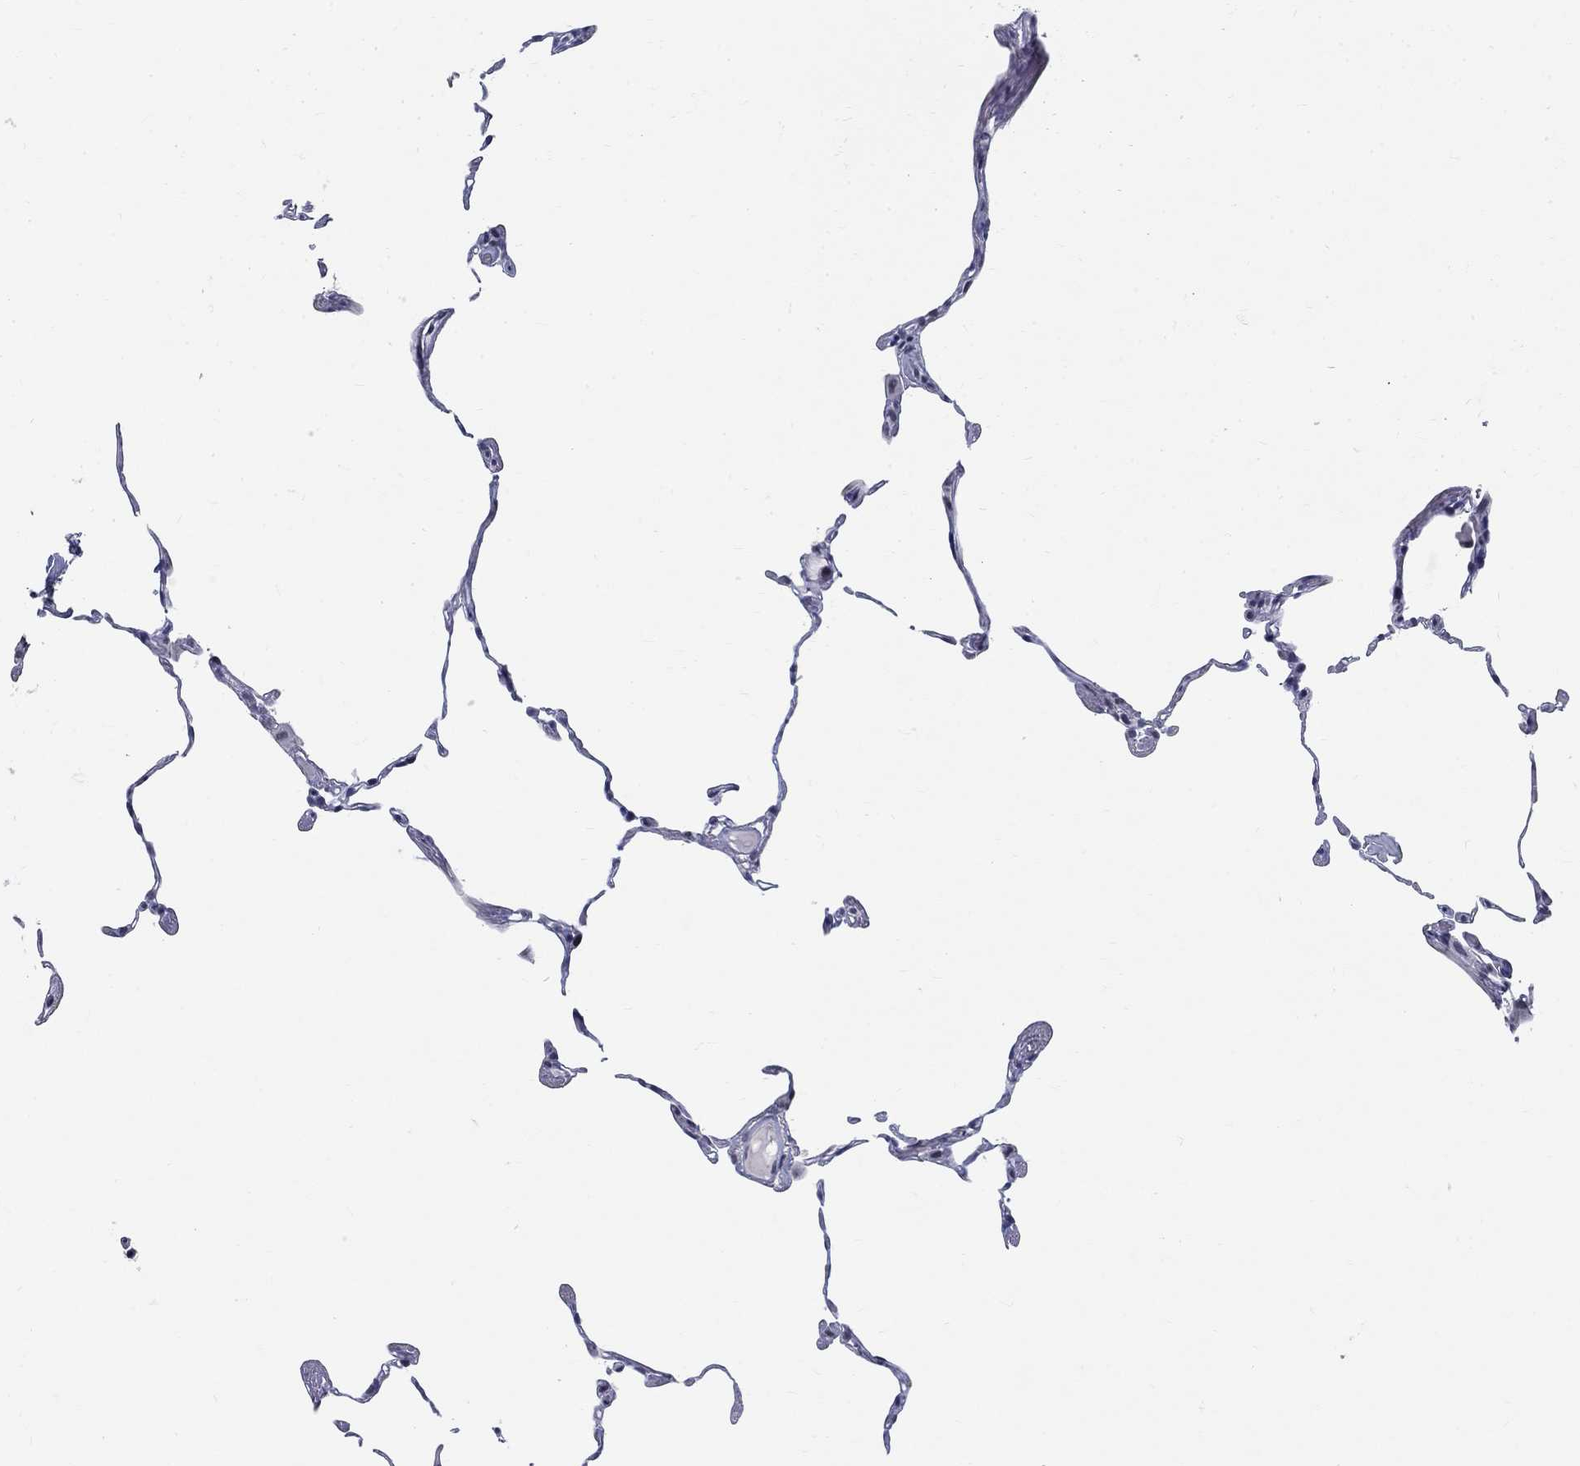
{"staining": {"intensity": "negative", "quantity": "none", "location": "none"}, "tissue": "lung", "cell_type": "Alveolar cells", "image_type": "normal", "snomed": [{"axis": "morphology", "description": "Normal tissue, NOS"}, {"axis": "topography", "description": "Lung"}], "caption": "Lung was stained to show a protein in brown. There is no significant expression in alveolar cells. Brightfield microscopy of immunohistochemistry (IHC) stained with DAB (brown) and hematoxylin (blue), captured at high magnification.", "gene": "BHLHE22", "patient": {"sex": "female", "age": 57}}